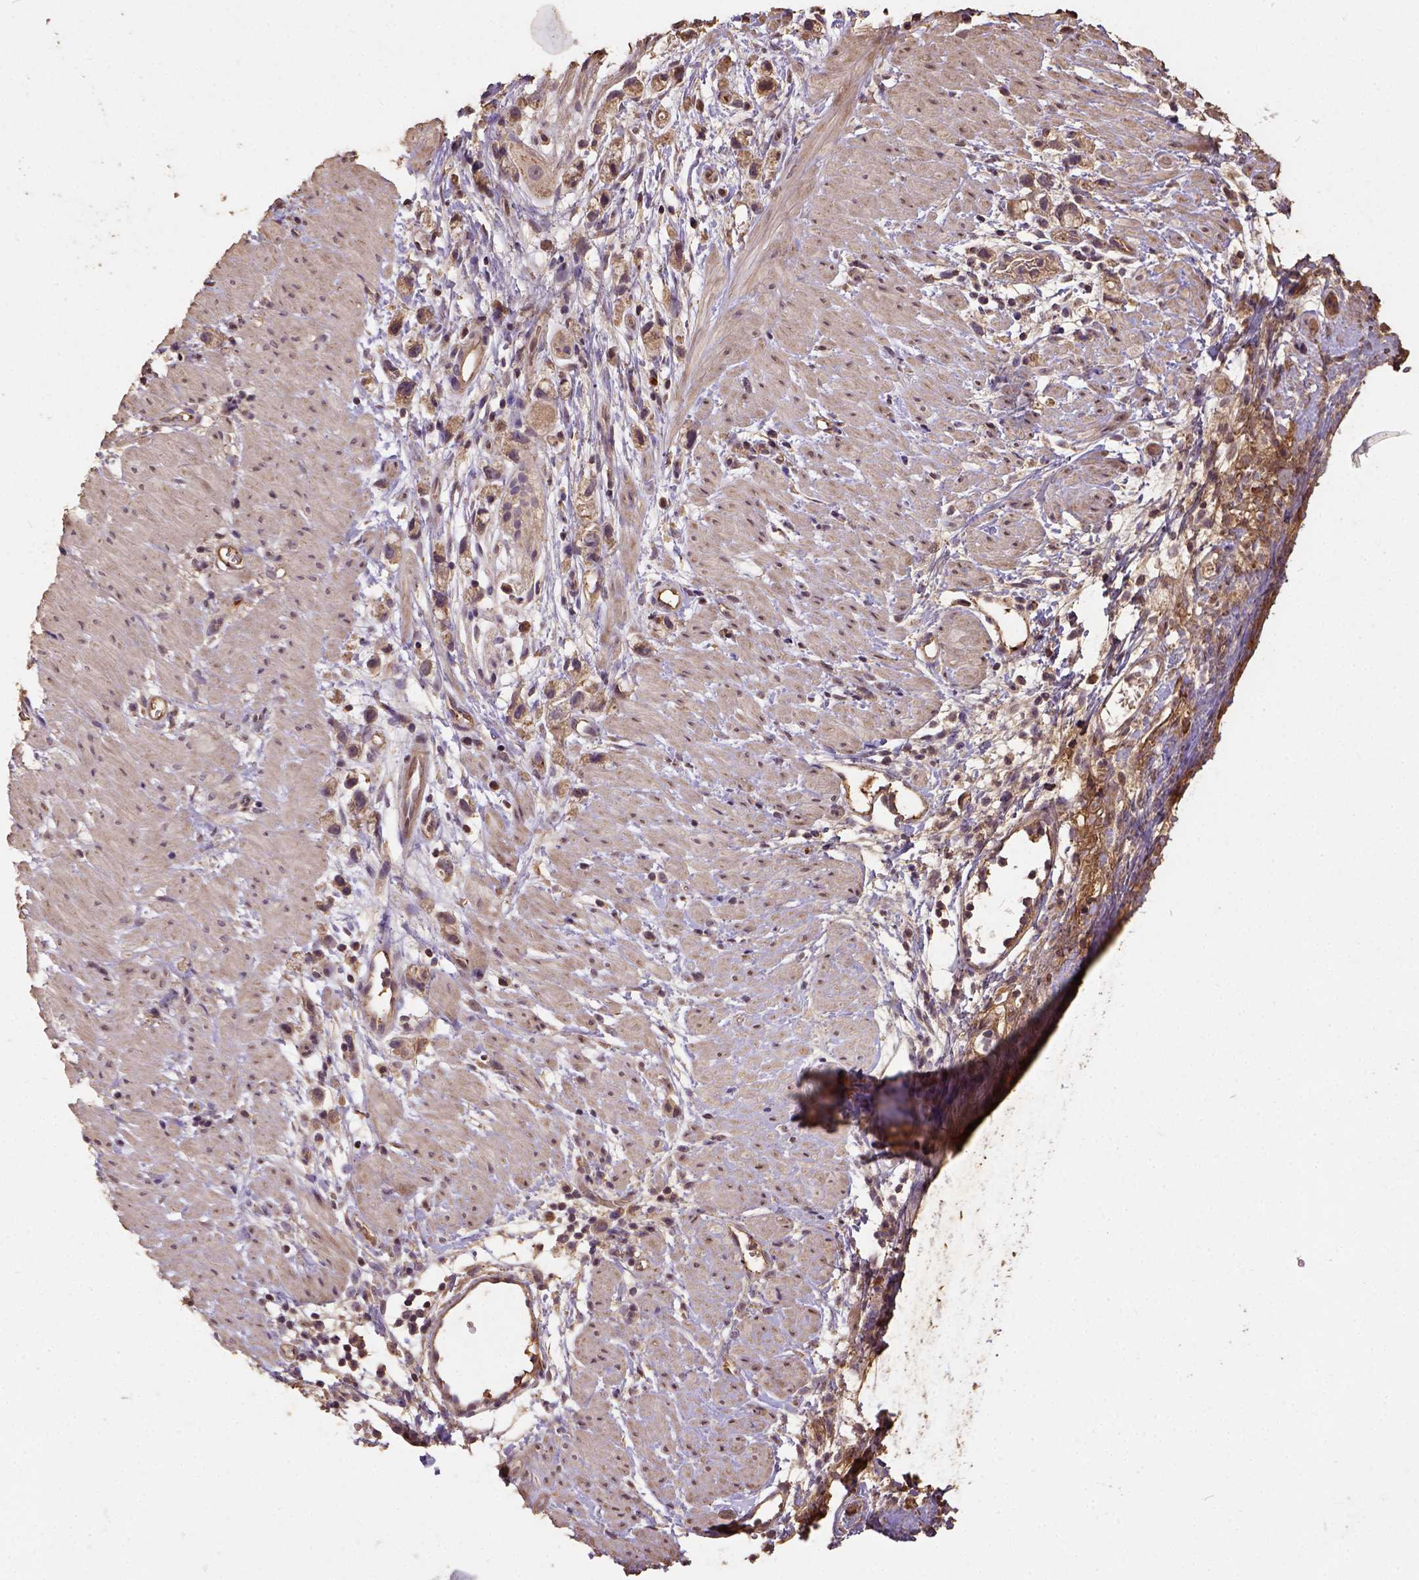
{"staining": {"intensity": "moderate", "quantity": "25%-75%", "location": "cytoplasmic/membranous"}, "tissue": "stomach cancer", "cell_type": "Tumor cells", "image_type": "cancer", "snomed": [{"axis": "morphology", "description": "Adenocarcinoma, NOS"}, {"axis": "topography", "description": "Stomach"}], "caption": "Tumor cells show medium levels of moderate cytoplasmic/membranous staining in about 25%-75% of cells in stomach cancer (adenocarcinoma). The staining was performed using DAB (3,3'-diaminobenzidine) to visualize the protein expression in brown, while the nuclei were stained in blue with hematoxylin (Magnification: 20x).", "gene": "ATP1B3", "patient": {"sex": "female", "age": 59}}